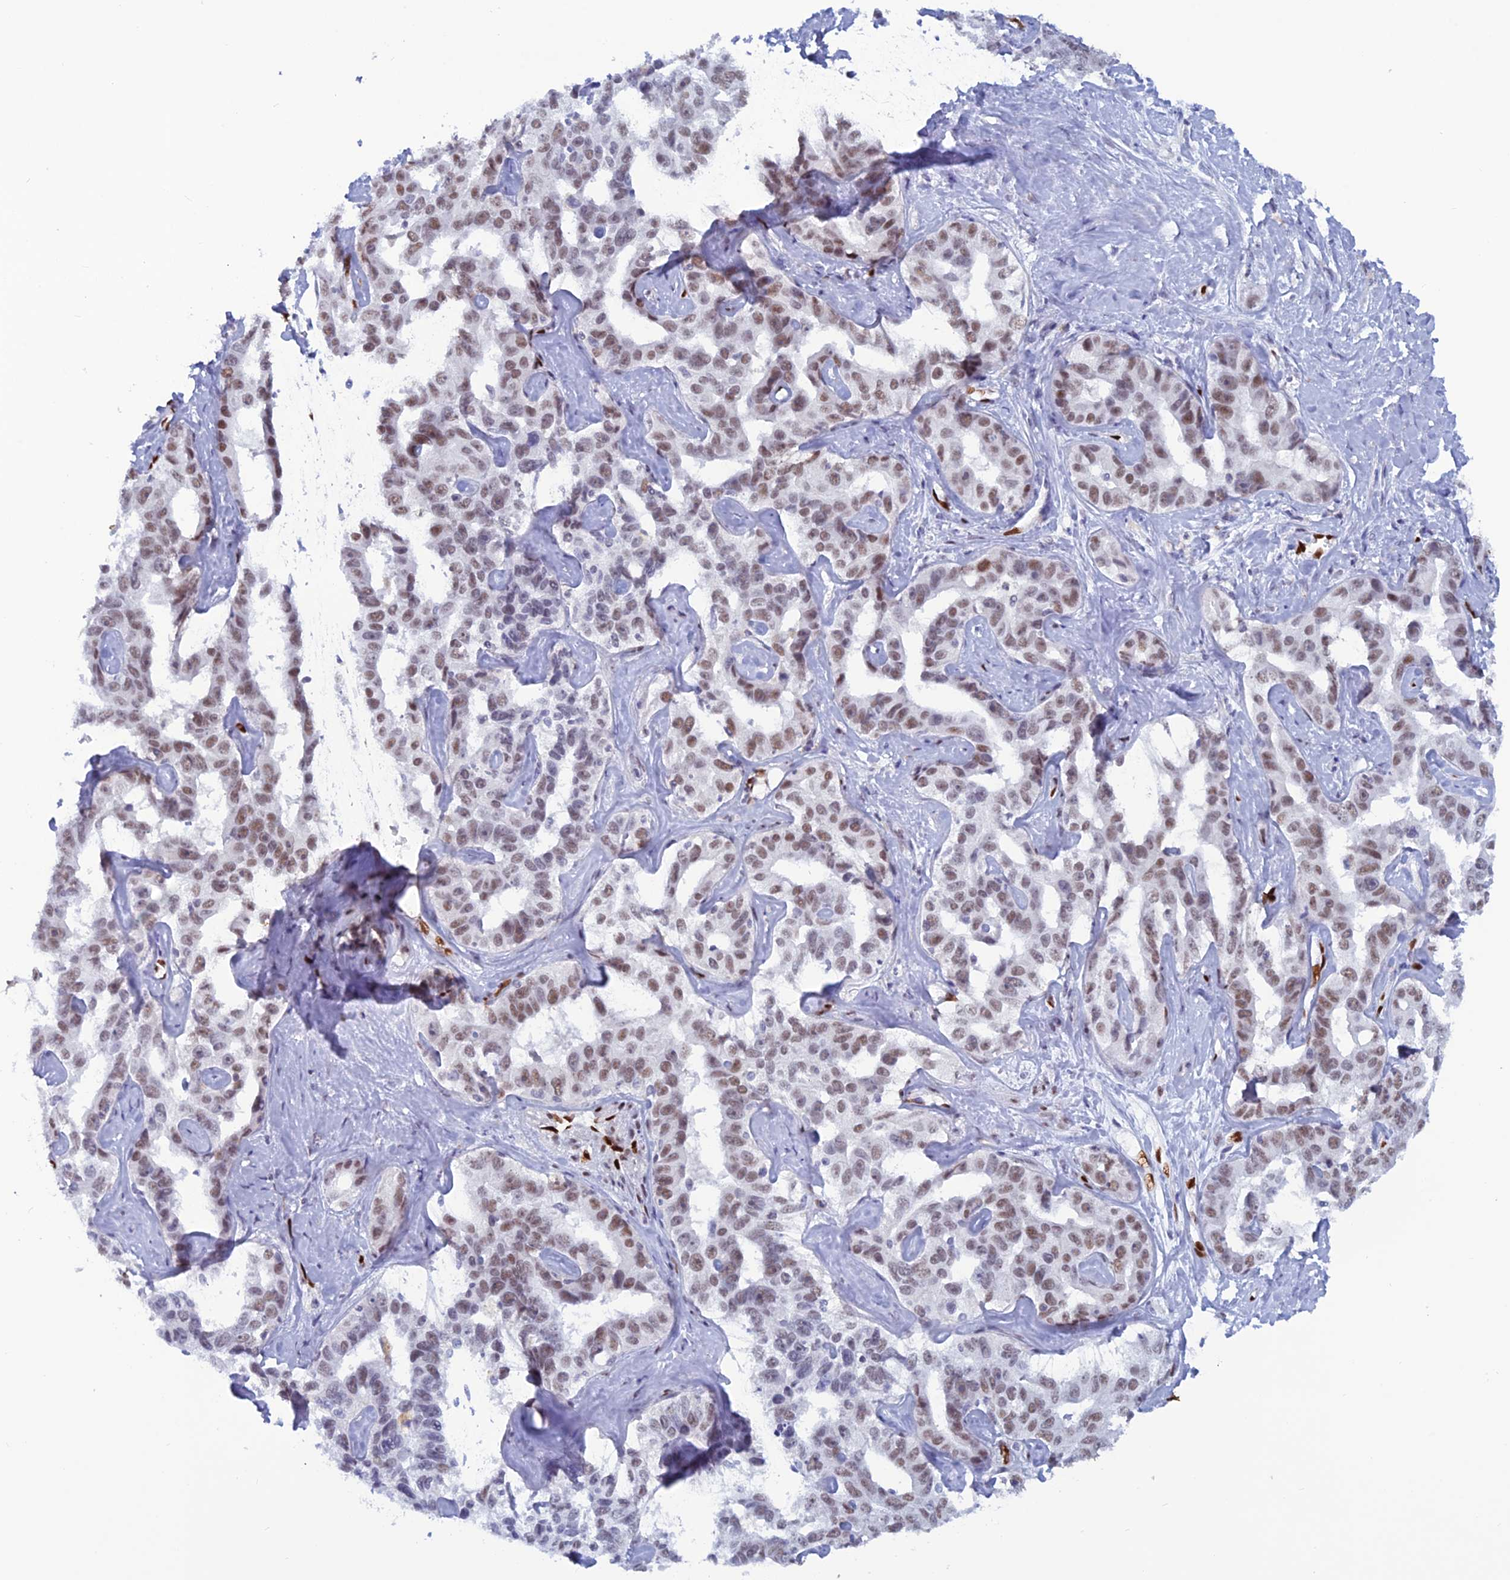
{"staining": {"intensity": "weak", "quantity": ">75%", "location": "nuclear"}, "tissue": "liver cancer", "cell_type": "Tumor cells", "image_type": "cancer", "snomed": [{"axis": "morphology", "description": "Cholangiocarcinoma"}, {"axis": "topography", "description": "Liver"}], "caption": "Immunohistochemical staining of liver cancer exhibits weak nuclear protein positivity in approximately >75% of tumor cells.", "gene": "NOL4L", "patient": {"sex": "male", "age": 59}}